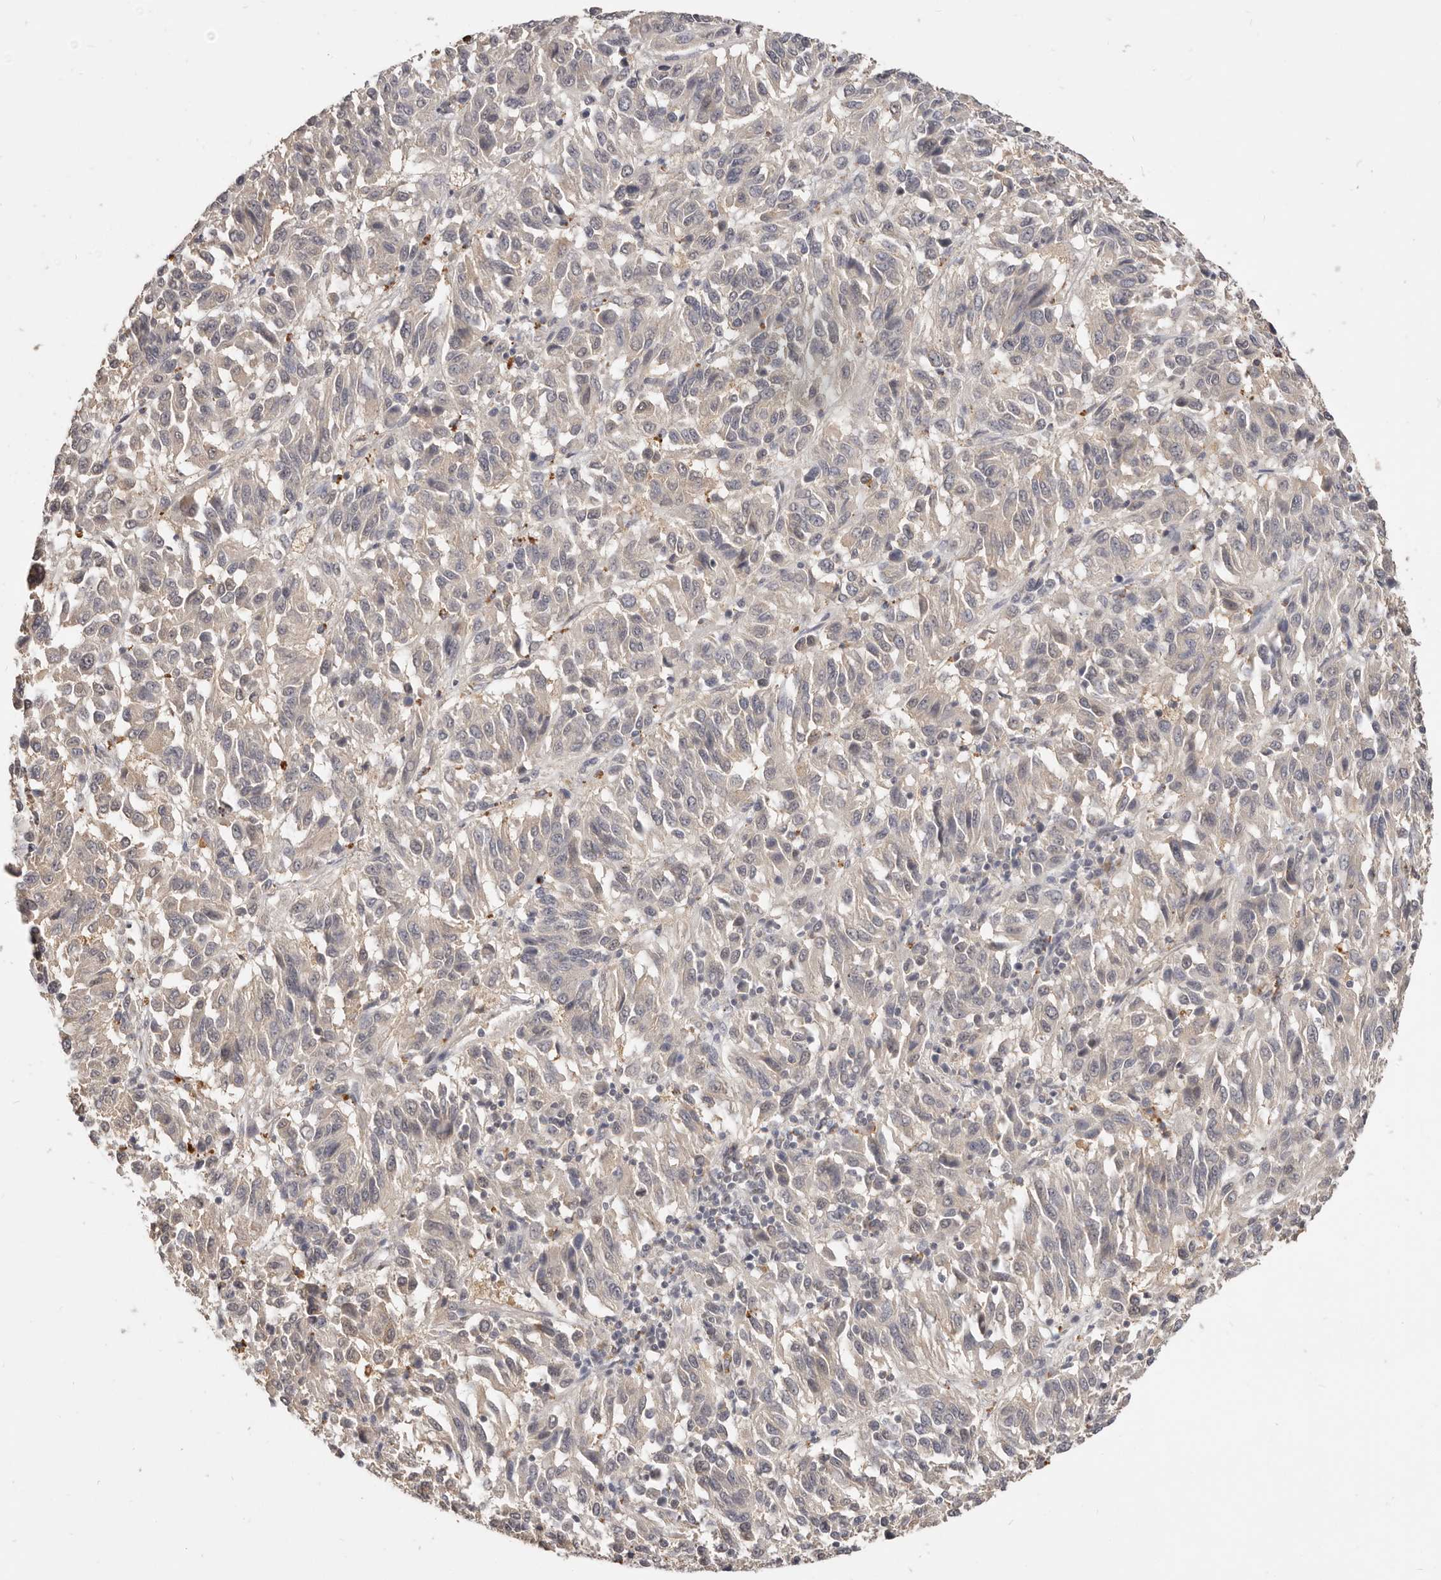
{"staining": {"intensity": "negative", "quantity": "none", "location": "none"}, "tissue": "melanoma", "cell_type": "Tumor cells", "image_type": "cancer", "snomed": [{"axis": "morphology", "description": "Malignant melanoma, Metastatic site"}, {"axis": "topography", "description": "Lung"}], "caption": "Photomicrograph shows no protein positivity in tumor cells of malignant melanoma (metastatic site) tissue.", "gene": "TSPAN13", "patient": {"sex": "male", "age": 64}}